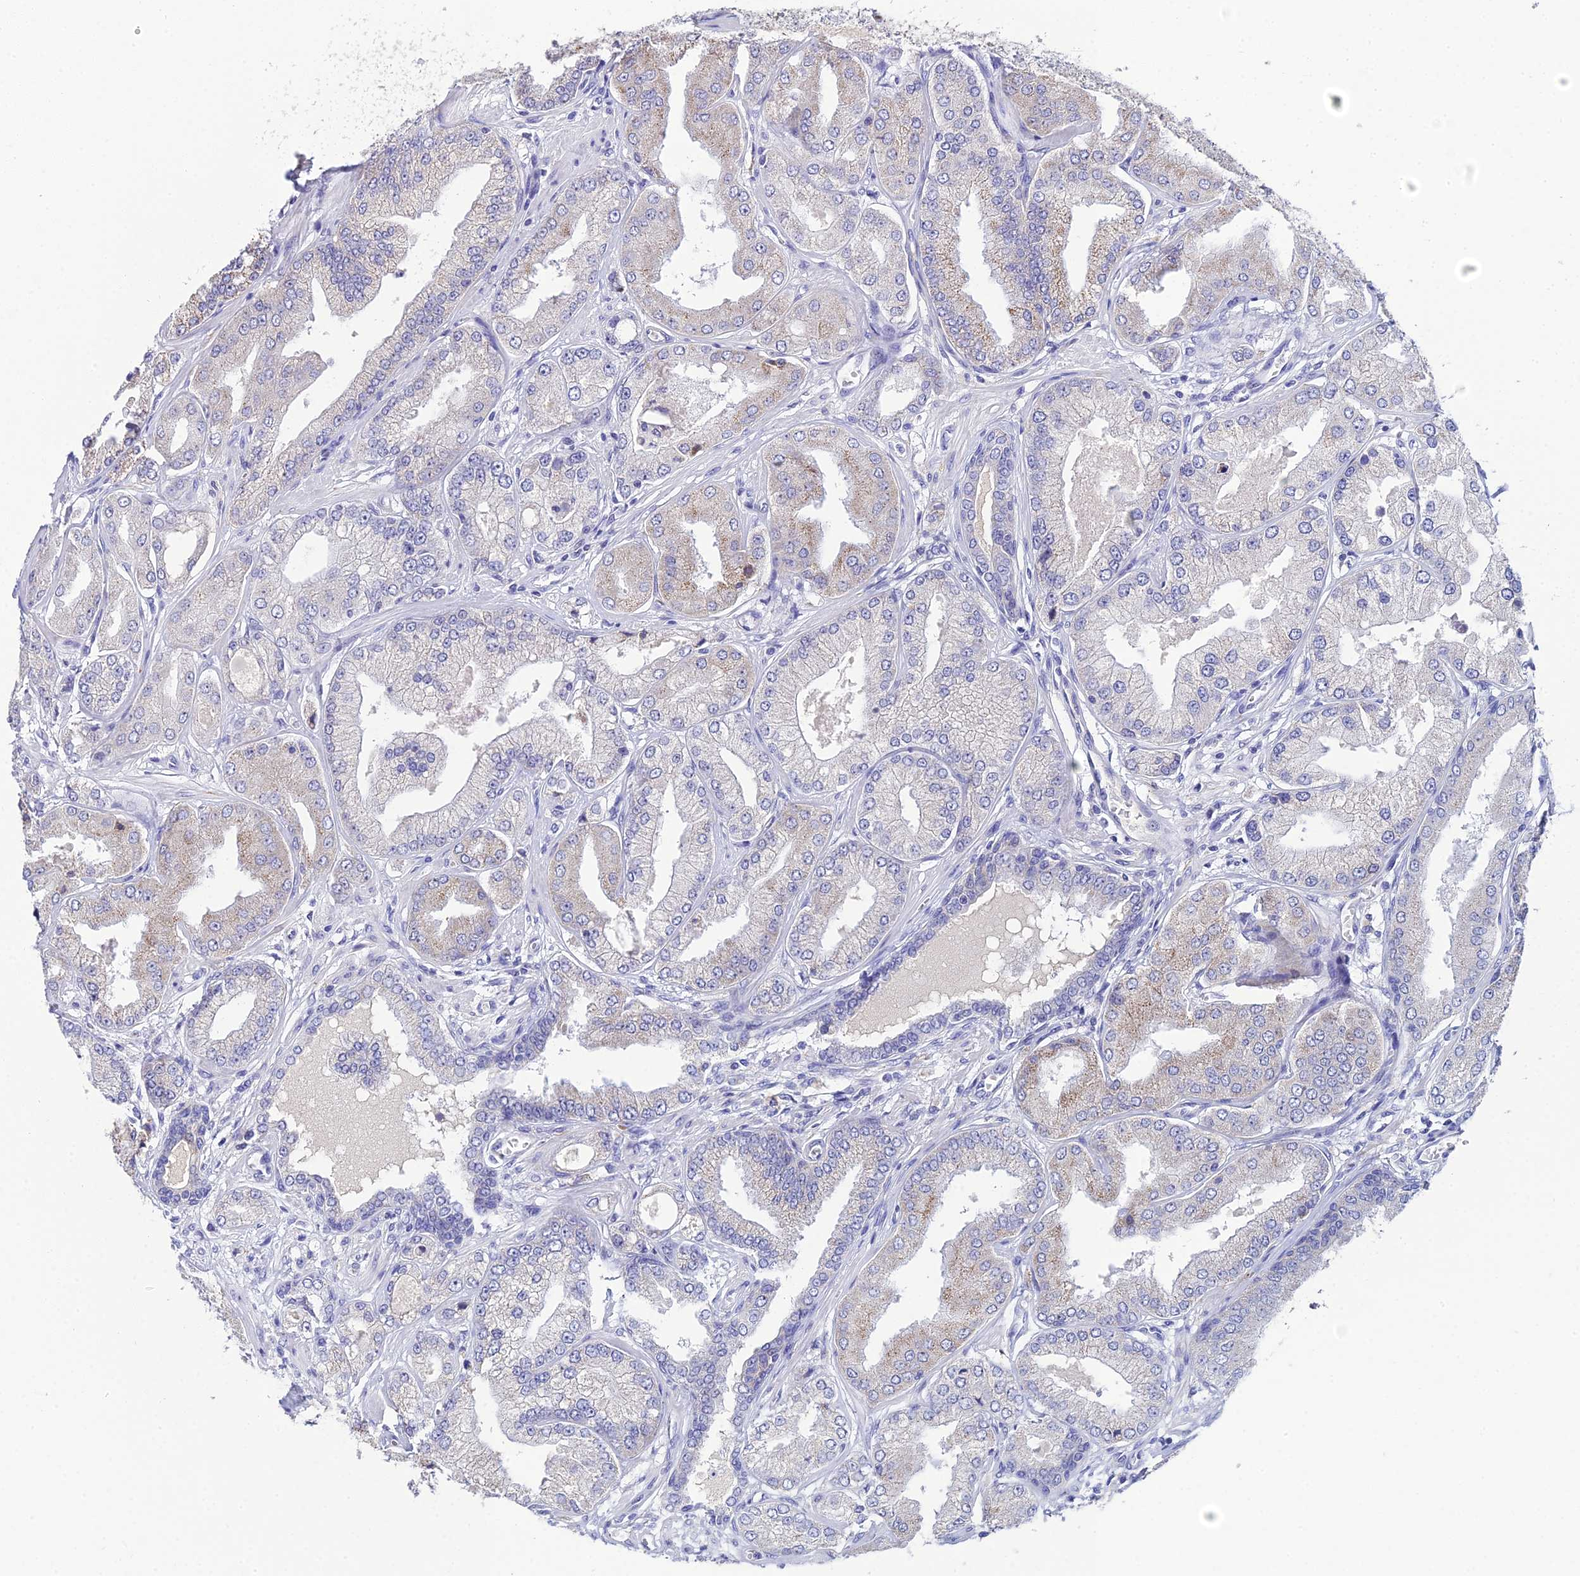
{"staining": {"intensity": "weak", "quantity": "<25%", "location": "cytoplasmic/membranous"}, "tissue": "prostate cancer", "cell_type": "Tumor cells", "image_type": "cancer", "snomed": [{"axis": "morphology", "description": "Adenocarcinoma, Low grade"}, {"axis": "topography", "description": "Prostate"}], "caption": "A photomicrograph of human low-grade adenocarcinoma (prostate) is negative for staining in tumor cells.", "gene": "PLPP4", "patient": {"sex": "male", "age": 55}}